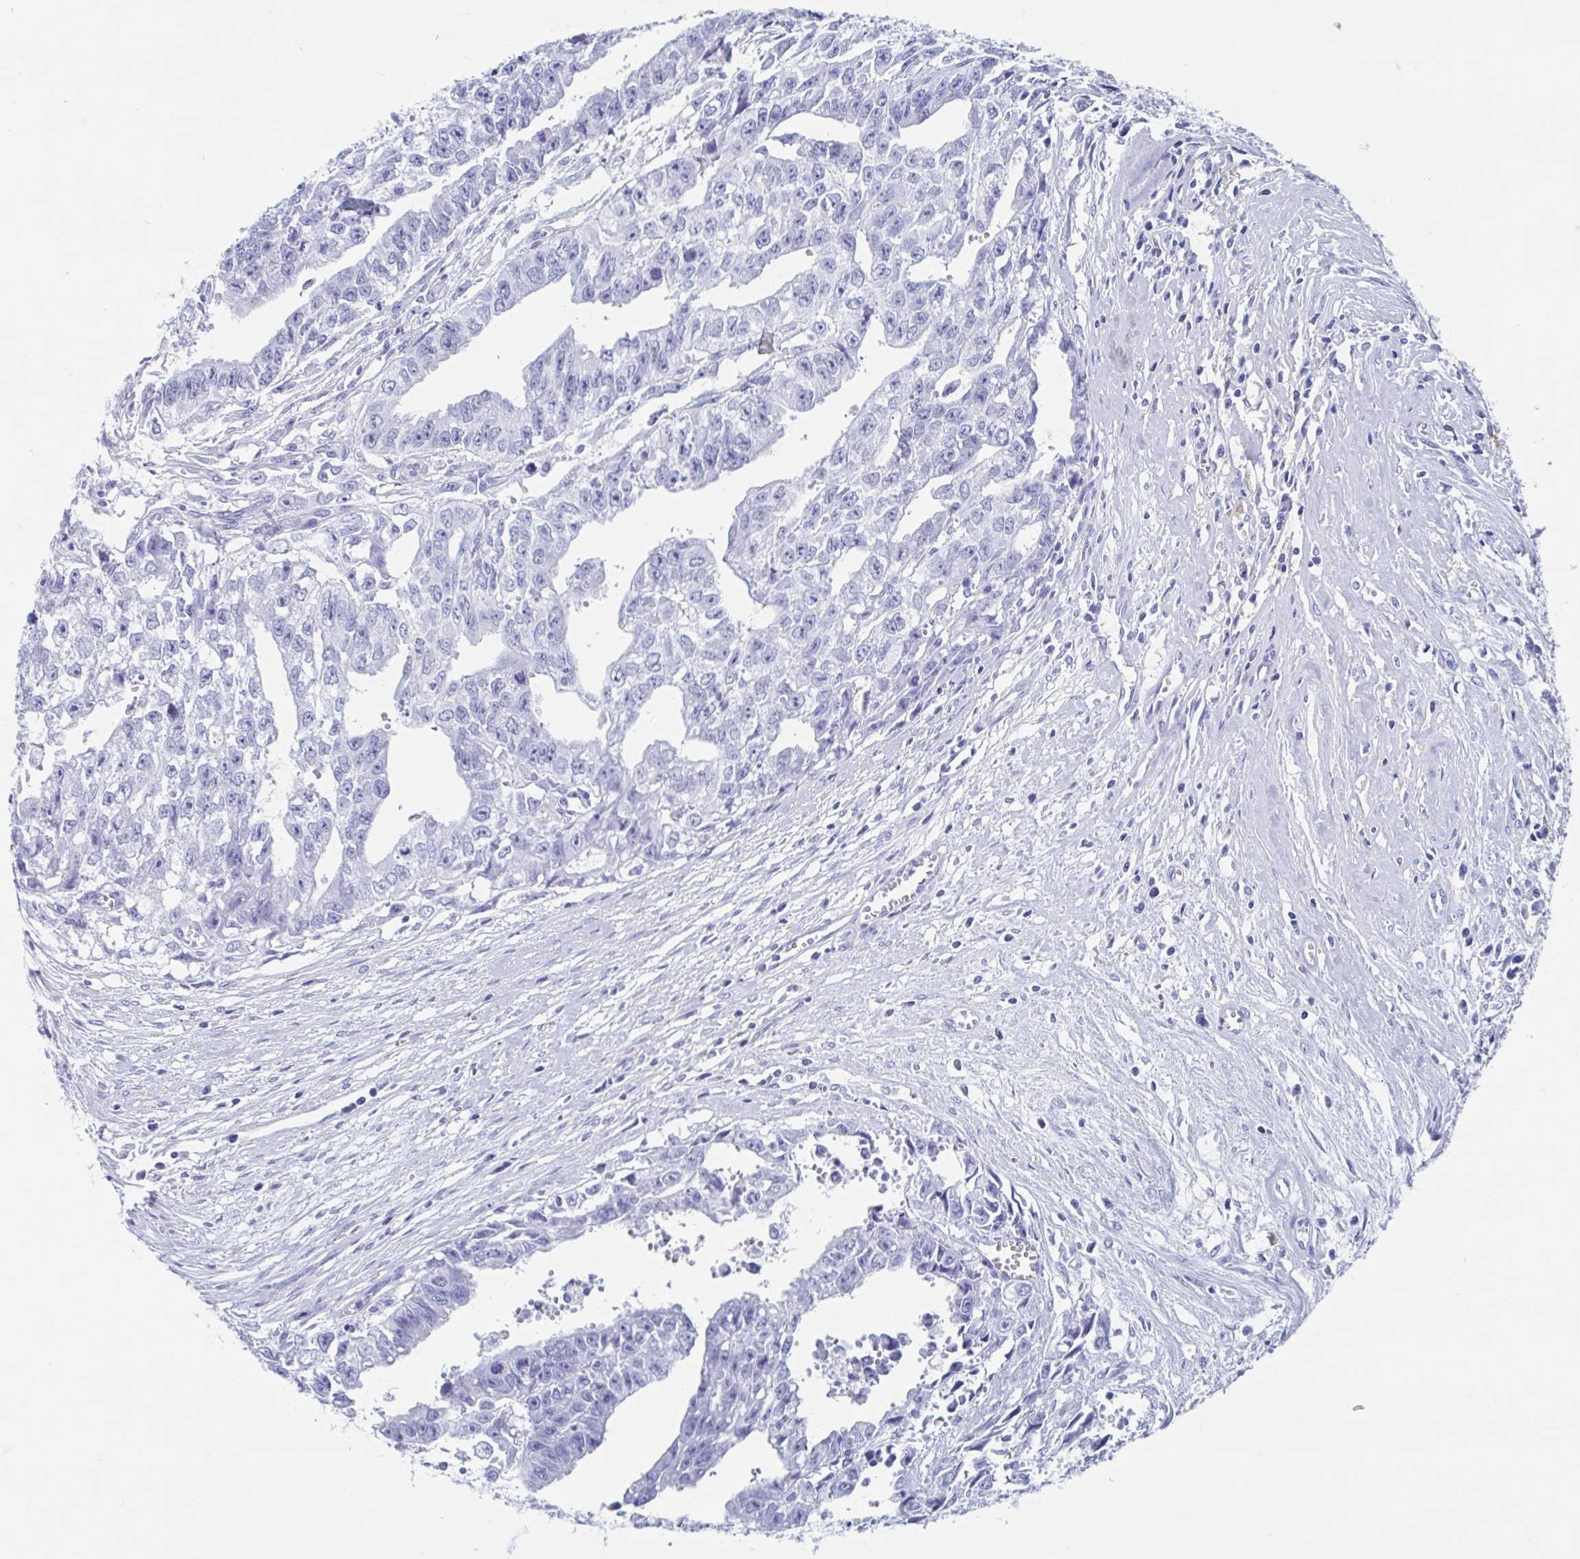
{"staining": {"intensity": "negative", "quantity": "none", "location": "none"}, "tissue": "testis cancer", "cell_type": "Tumor cells", "image_type": "cancer", "snomed": [{"axis": "morphology", "description": "Carcinoma, Embryonal, NOS"}, {"axis": "morphology", "description": "Teratoma, malignant, NOS"}, {"axis": "topography", "description": "Testis"}], "caption": "Protein analysis of testis cancer (embryonal carcinoma) reveals no significant positivity in tumor cells.", "gene": "HDGFL1", "patient": {"sex": "male", "age": 24}}